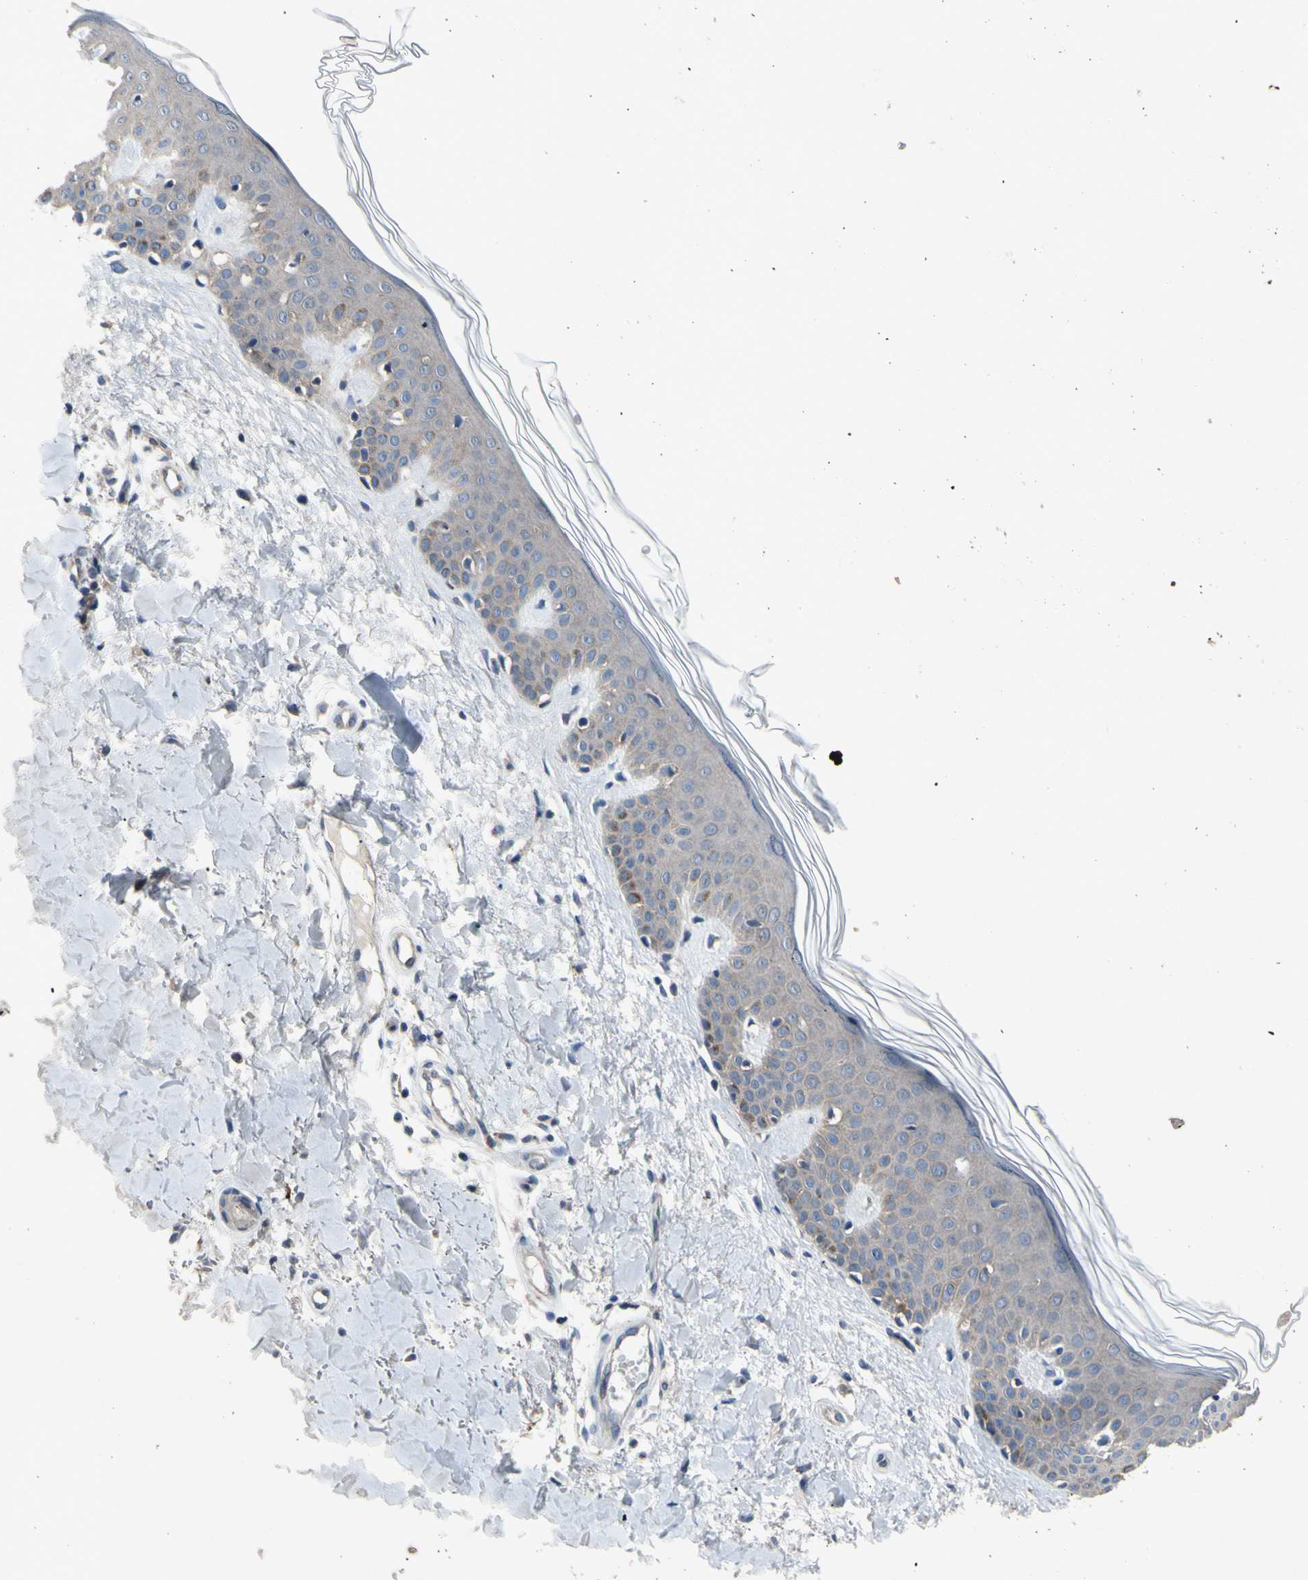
{"staining": {"intensity": "negative", "quantity": "none", "location": "none"}, "tissue": "skin", "cell_type": "Fibroblasts", "image_type": "normal", "snomed": [{"axis": "morphology", "description": "Normal tissue, NOS"}, {"axis": "topography", "description": "Skin"}], "caption": "The histopathology image reveals no significant positivity in fibroblasts of skin.", "gene": "HILPDA", "patient": {"sex": "male", "age": 67}}